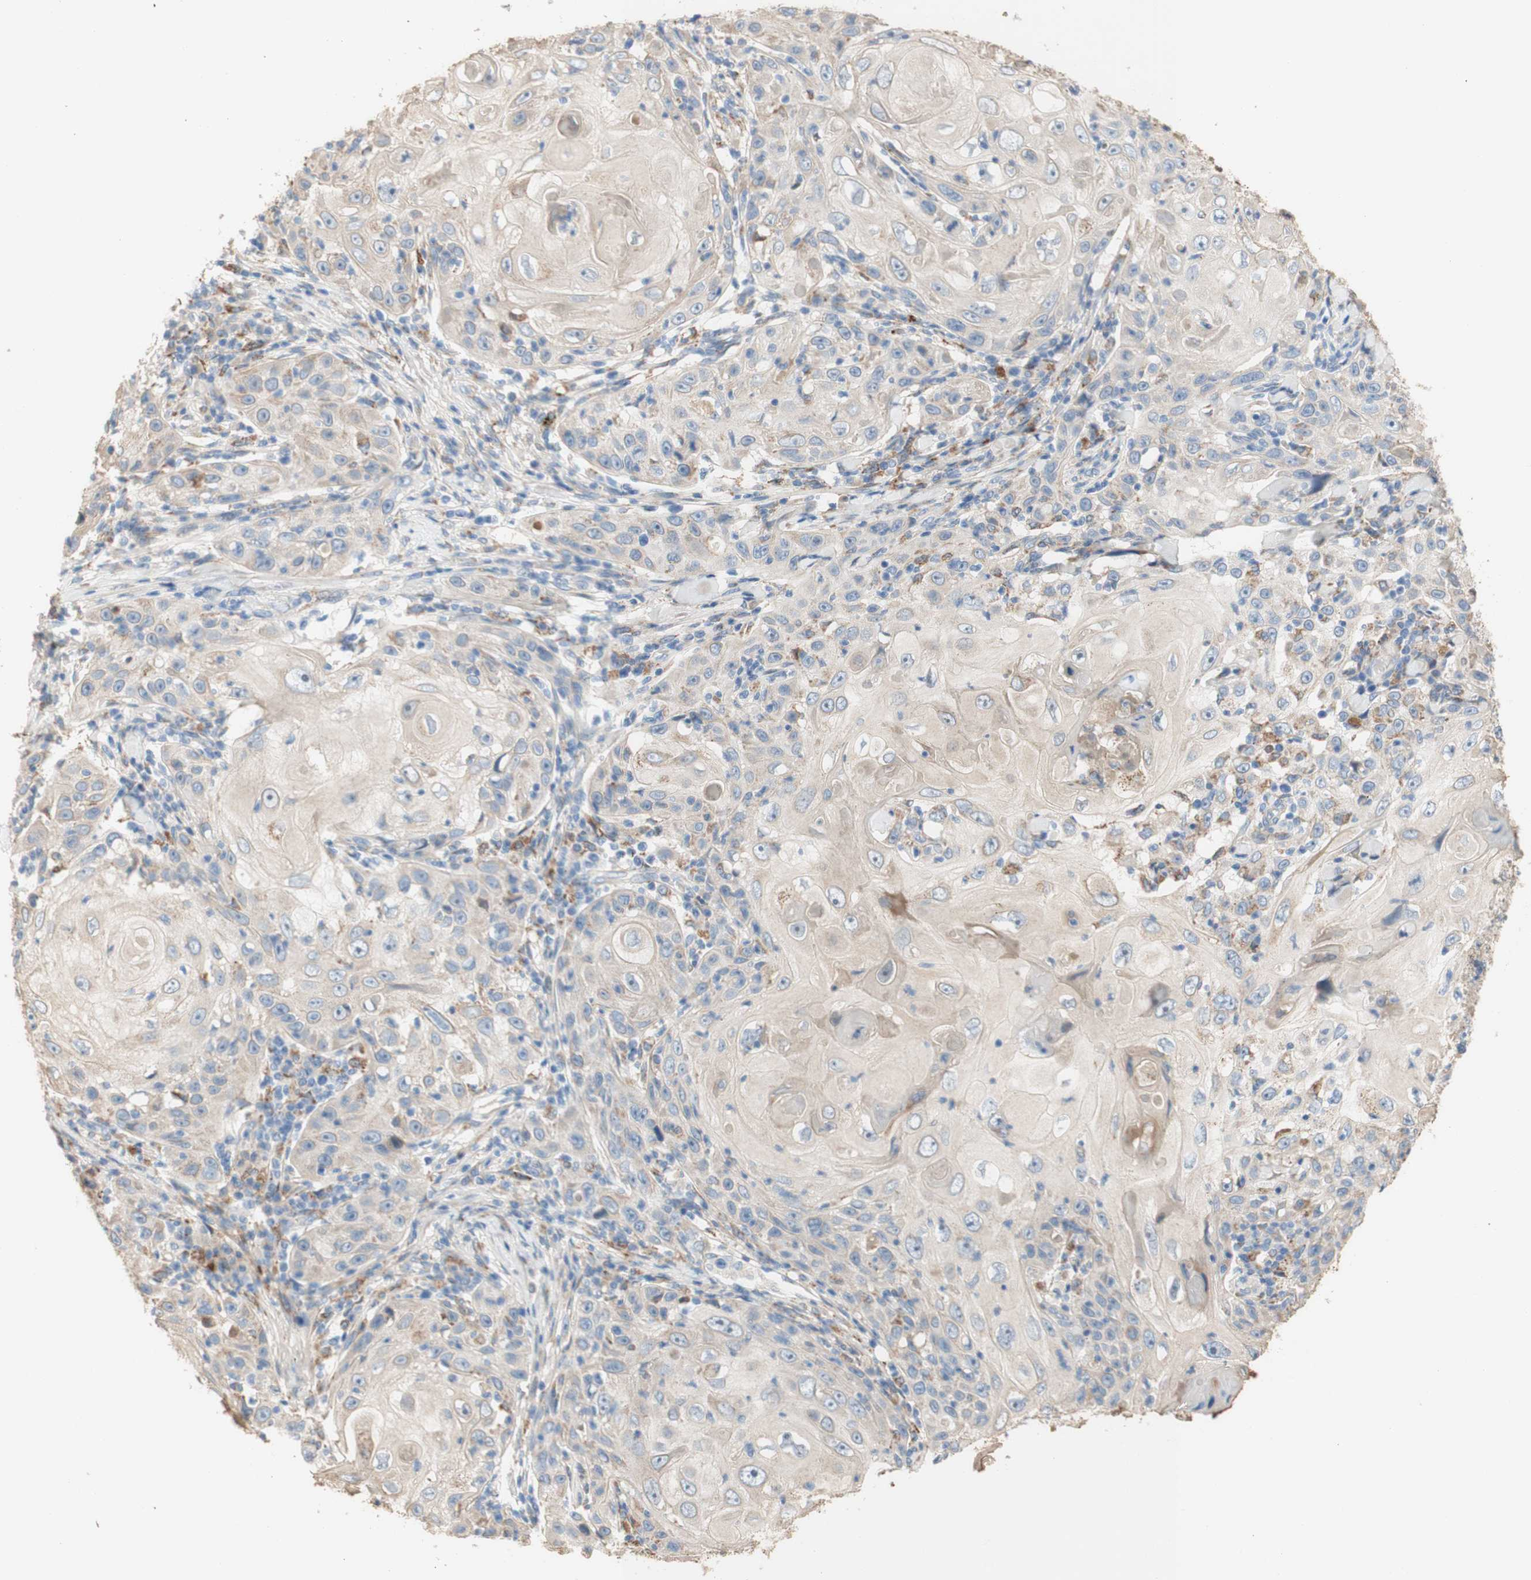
{"staining": {"intensity": "weak", "quantity": ">75%", "location": "cytoplasmic/membranous"}, "tissue": "skin cancer", "cell_type": "Tumor cells", "image_type": "cancer", "snomed": [{"axis": "morphology", "description": "Squamous cell carcinoma, NOS"}, {"axis": "topography", "description": "Skin"}], "caption": "The immunohistochemical stain highlights weak cytoplasmic/membranous staining in tumor cells of skin squamous cell carcinoma tissue.", "gene": "PTPN21", "patient": {"sex": "female", "age": 88}}